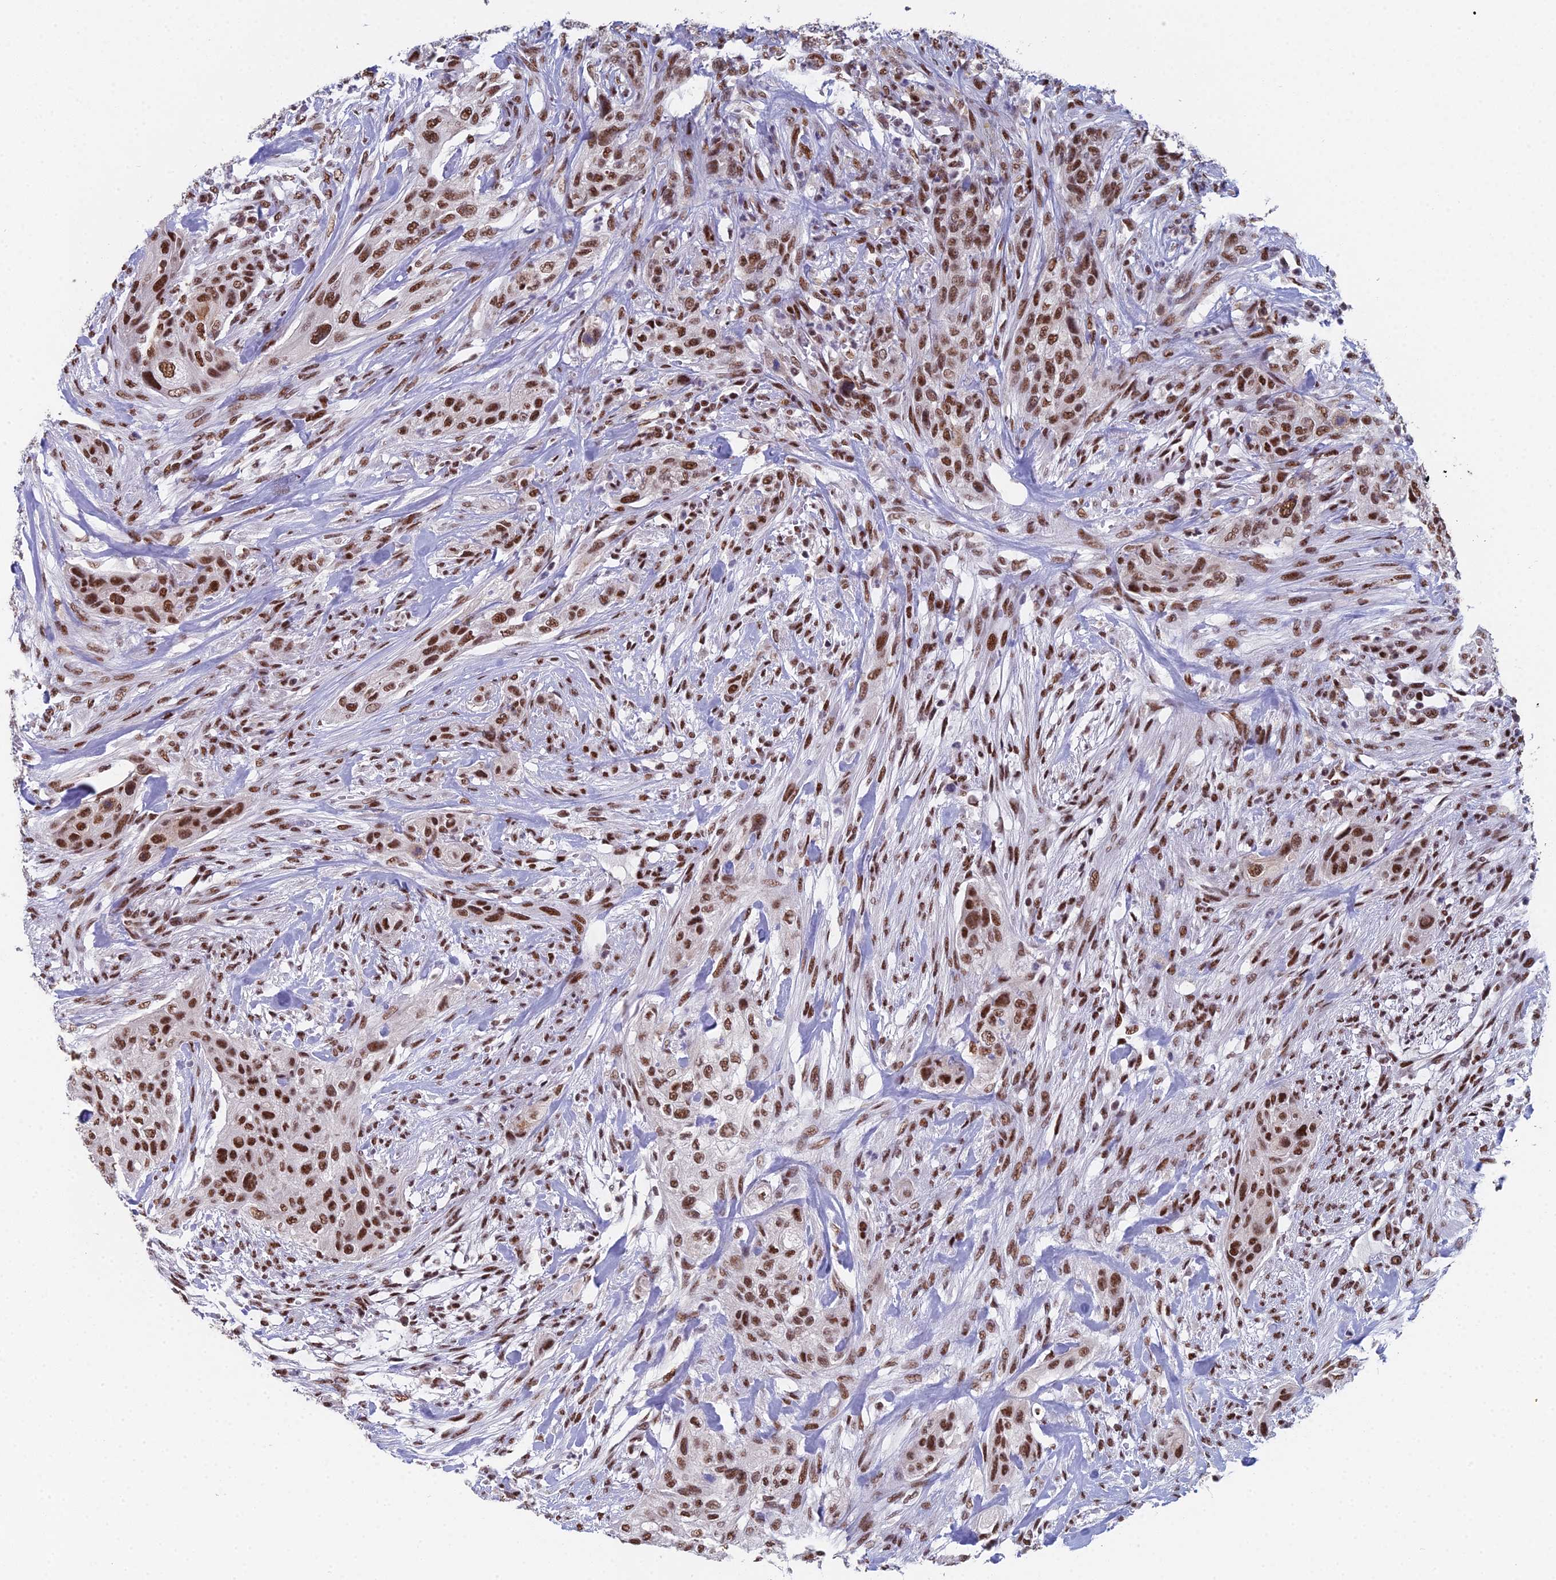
{"staining": {"intensity": "strong", "quantity": ">75%", "location": "nuclear"}, "tissue": "urothelial cancer", "cell_type": "Tumor cells", "image_type": "cancer", "snomed": [{"axis": "morphology", "description": "Urothelial carcinoma, High grade"}, {"axis": "topography", "description": "Urinary bladder"}], "caption": "There is high levels of strong nuclear positivity in tumor cells of urothelial cancer, as demonstrated by immunohistochemical staining (brown color).", "gene": "SF3B3", "patient": {"sex": "male", "age": 35}}